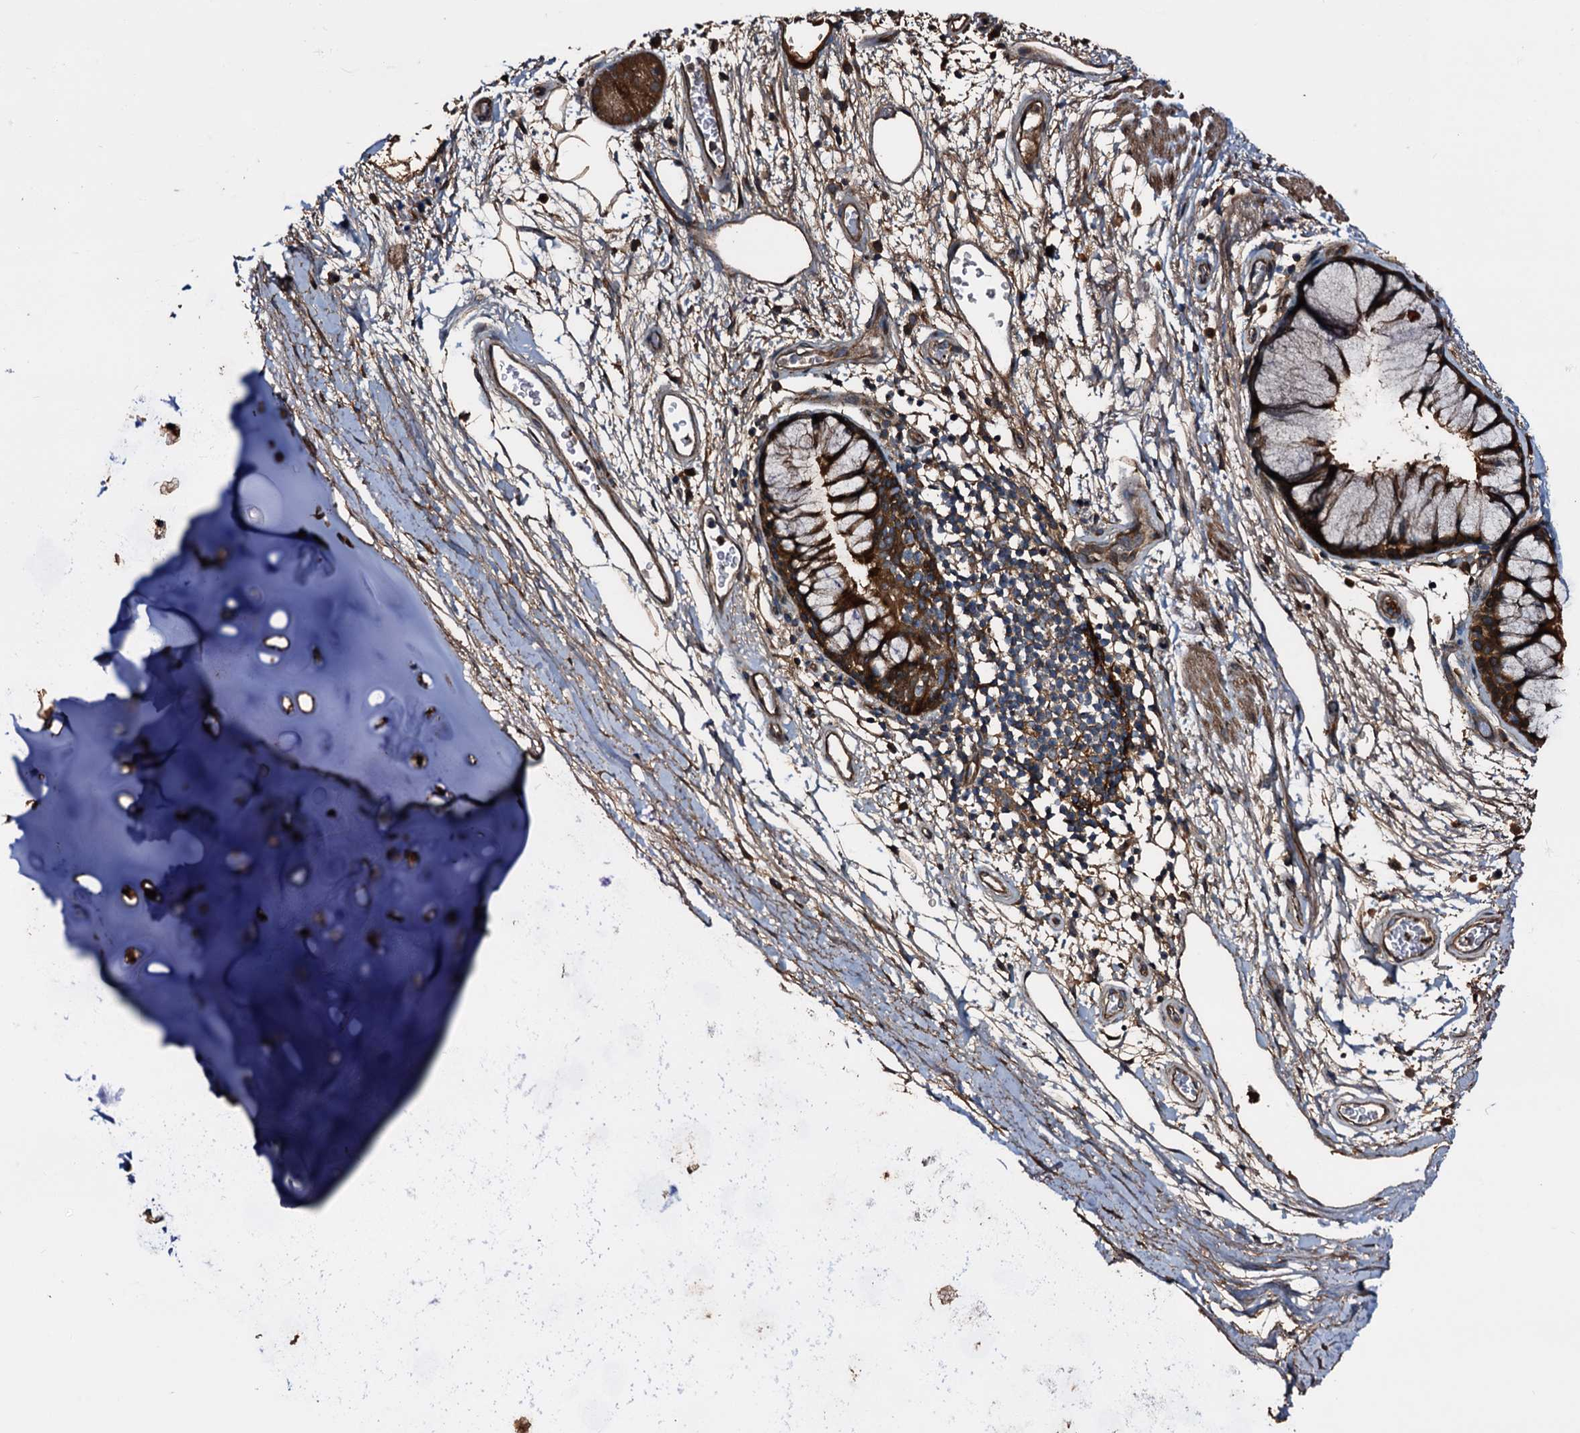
{"staining": {"intensity": "strong", "quantity": ">75%", "location": "cytoplasmic/membranous"}, "tissue": "bronchus", "cell_type": "Respiratory epithelial cells", "image_type": "normal", "snomed": [{"axis": "morphology", "description": "Normal tissue, NOS"}, {"axis": "topography", "description": "Bronchus"}], "caption": "High-power microscopy captured an immunohistochemistry histopathology image of benign bronchus, revealing strong cytoplasmic/membranous positivity in about >75% of respiratory epithelial cells.", "gene": "PEX5", "patient": {"sex": "male", "age": 65}}